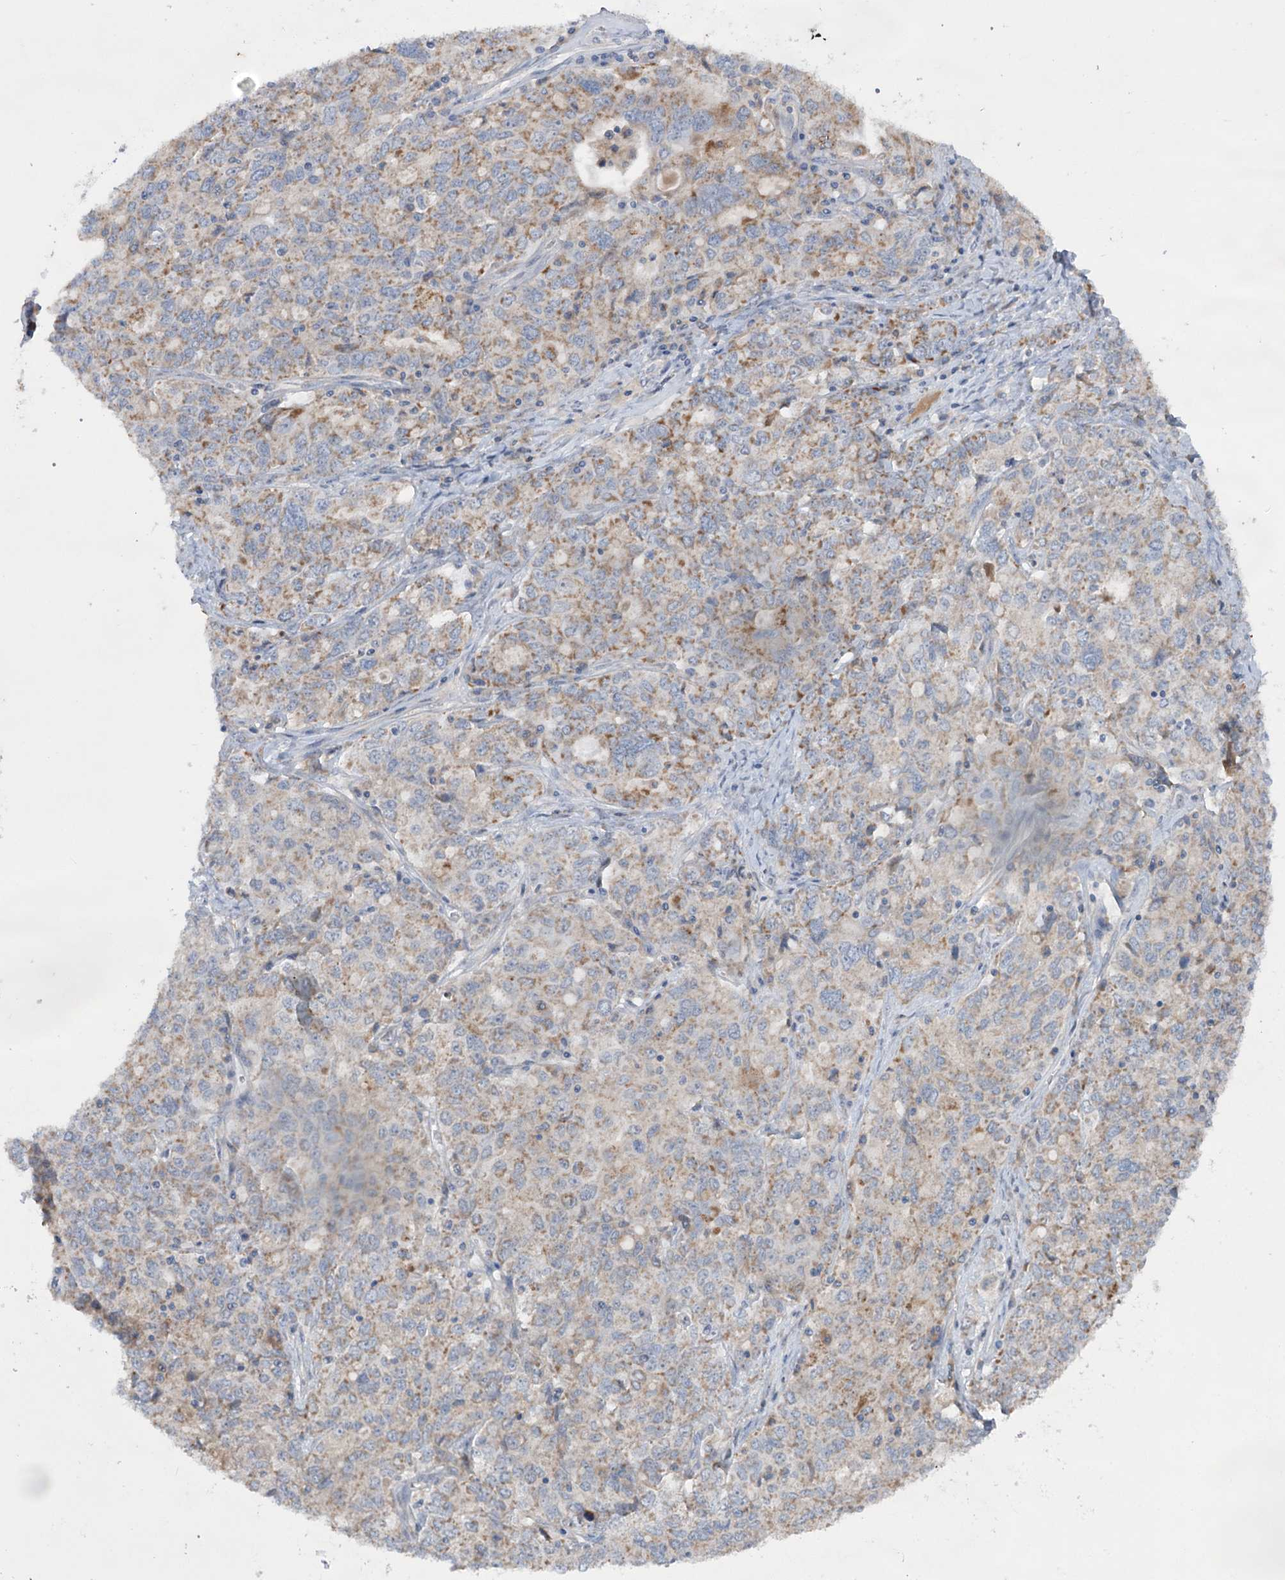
{"staining": {"intensity": "weak", "quantity": ">75%", "location": "cytoplasmic/membranous"}, "tissue": "ovarian cancer", "cell_type": "Tumor cells", "image_type": "cancer", "snomed": [{"axis": "morphology", "description": "Carcinoma, endometroid"}, {"axis": "topography", "description": "Ovary"}], "caption": "Endometroid carcinoma (ovarian) was stained to show a protein in brown. There is low levels of weak cytoplasmic/membranous positivity in about >75% of tumor cells.", "gene": "MTCH2", "patient": {"sex": "female", "age": 62}}